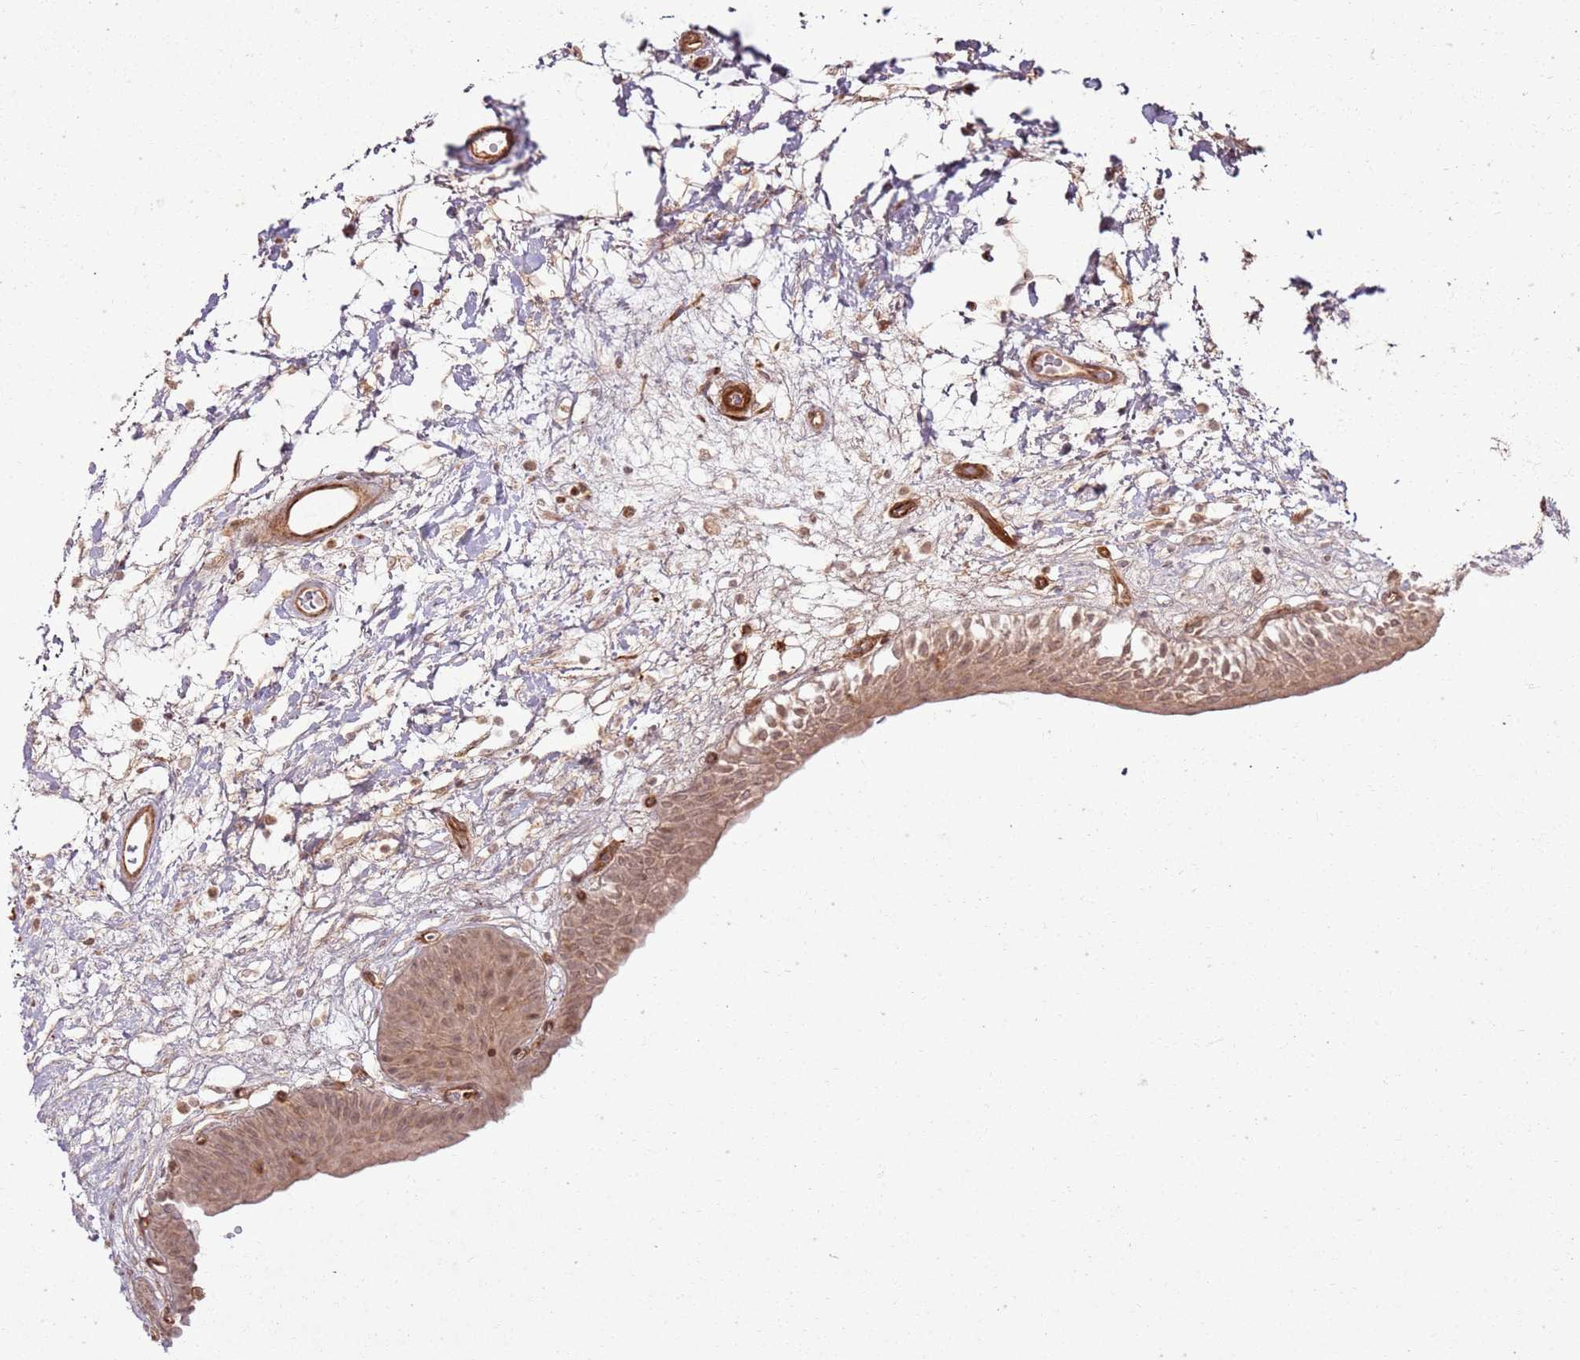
{"staining": {"intensity": "moderate", "quantity": ">75%", "location": "cytoplasmic/membranous,nuclear"}, "tissue": "urinary bladder", "cell_type": "Urothelial cells", "image_type": "normal", "snomed": [{"axis": "morphology", "description": "Normal tissue, NOS"}, {"axis": "topography", "description": "Urinary bladder"}], "caption": "Immunohistochemical staining of benign urinary bladder displays >75% levels of moderate cytoplasmic/membranous,nuclear protein expression in about >75% of urothelial cells.", "gene": "ZNF623", "patient": {"sex": "male", "age": 83}}